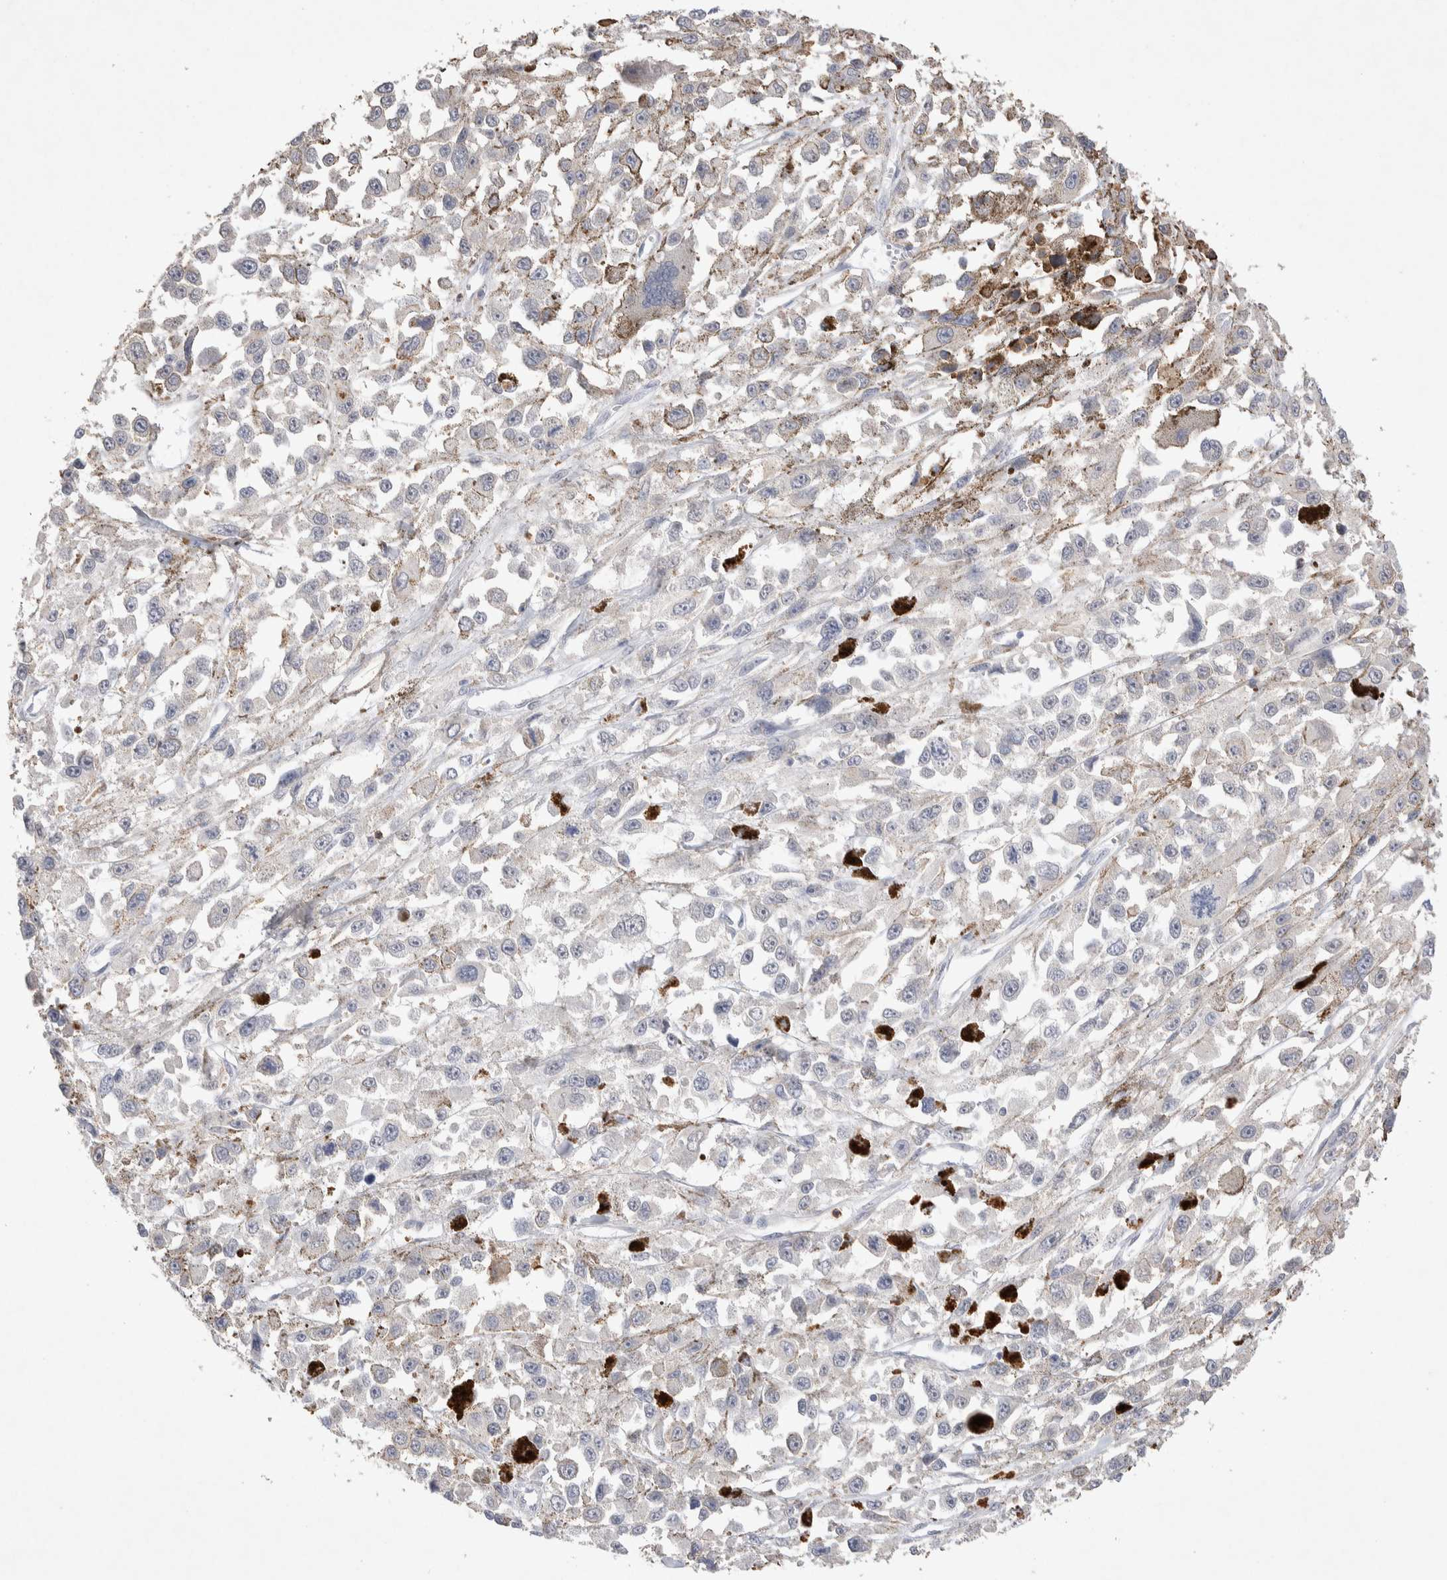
{"staining": {"intensity": "negative", "quantity": "none", "location": "none"}, "tissue": "melanoma", "cell_type": "Tumor cells", "image_type": "cancer", "snomed": [{"axis": "morphology", "description": "Malignant melanoma, Metastatic site"}, {"axis": "topography", "description": "Lymph node"}], "caption": "High magnification brightfield microscopy of melanoma stained with DAB (3,3'-diaminobenzidine) (brown) and counterstained with hematoxylin (blue): tumor cells show no significant expression.", "gene": "FFAR2", "patient": {"sex": "male", "age": 59}}